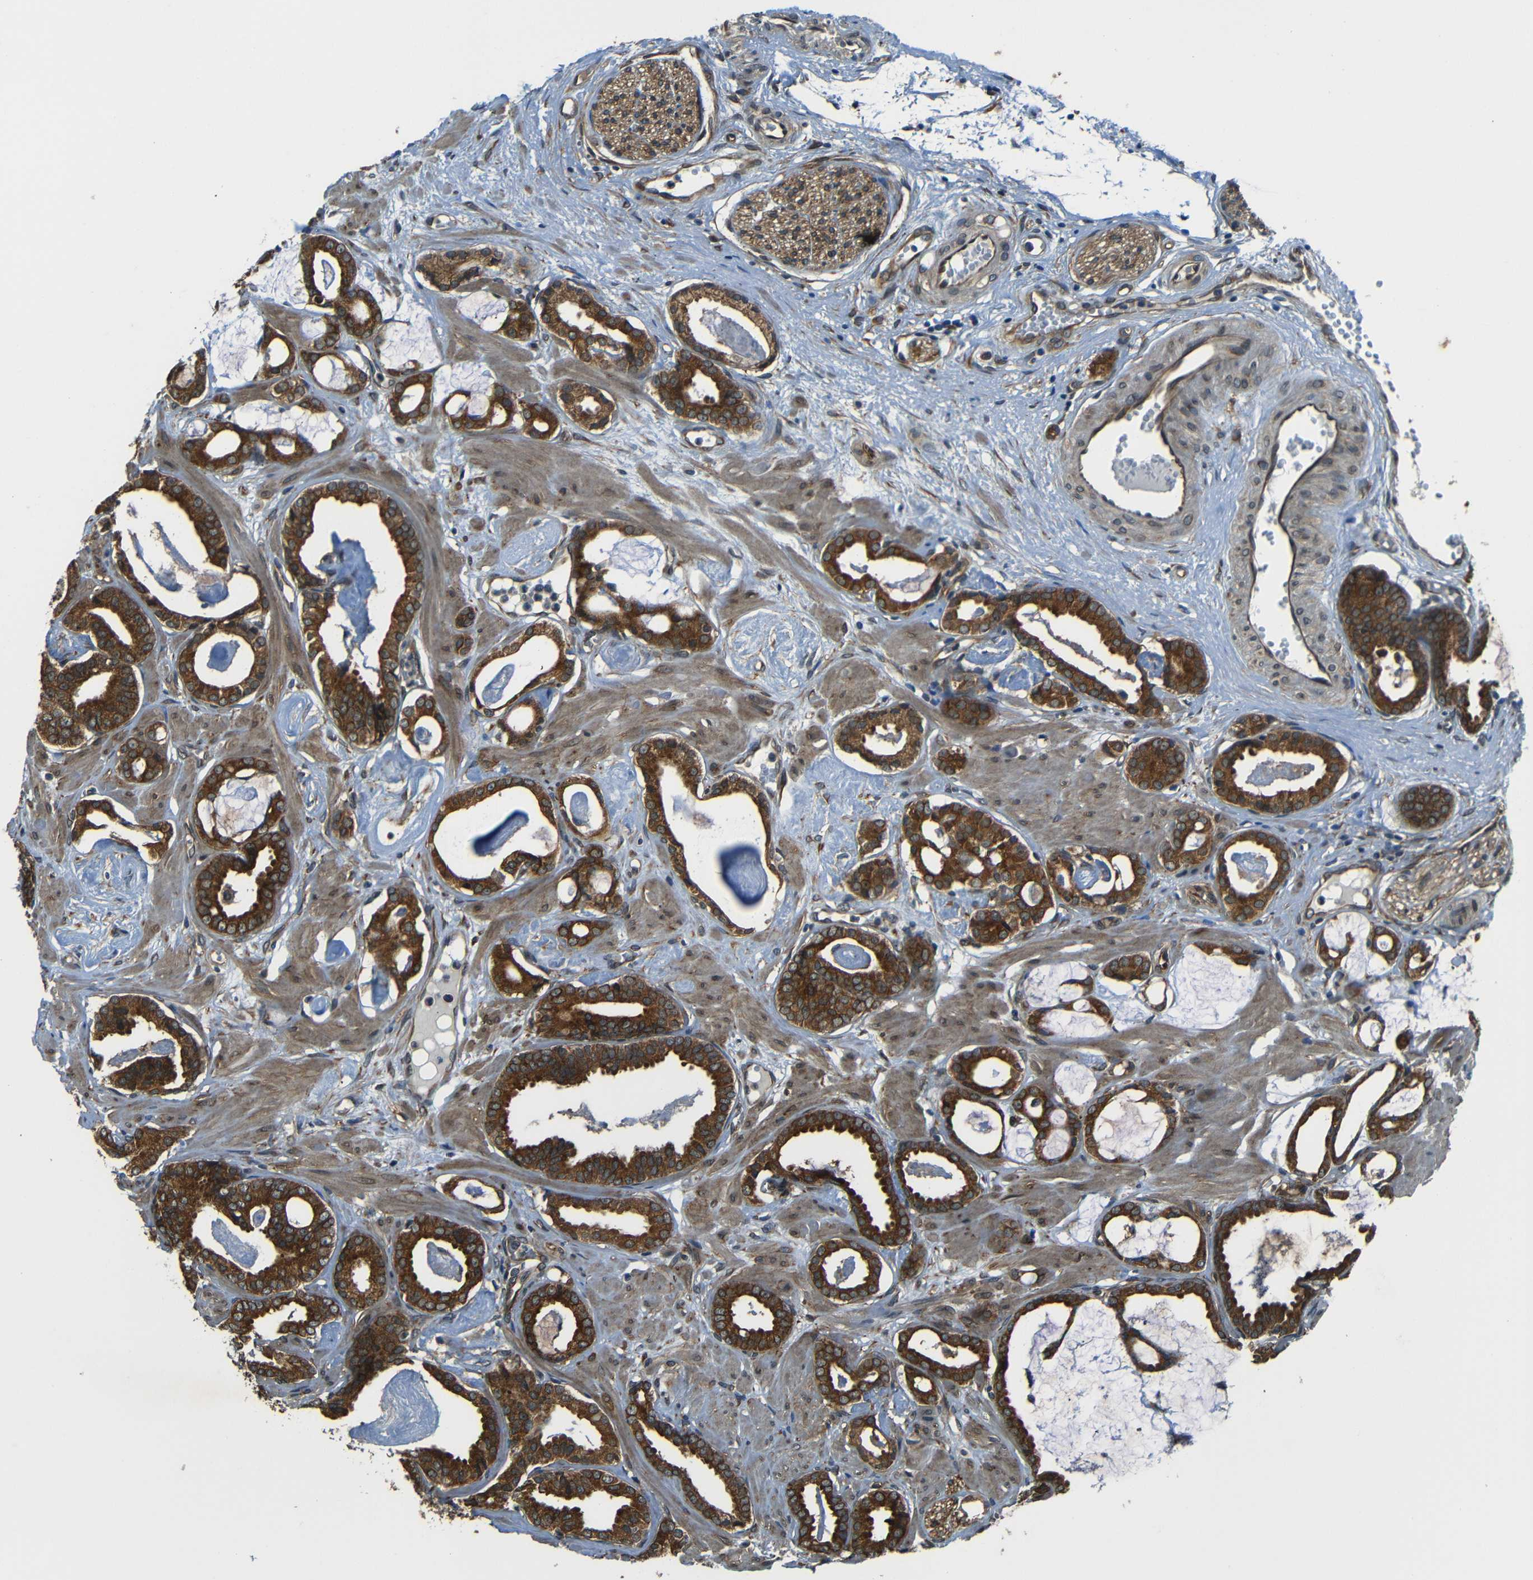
{"staining": {"intensity": "strong", "quantity": ">75%", "location": "cytoplasmic/membranous"}, "tissue": "prostate cancer", "cell_type": "Tumor cells", "image_type": "cancer", "snomed": [{"axis": "morphology", "description": "Adenocarcinoma, Low grade"}, {"axis": "topography", "description": "Prostate"}], "caption": "Prostate low-grade adenocarcinoma stained for a protein (brown) reveals strong cytoplasmic/membranous positive staining in approximately >75% of tumor cells.", "gene": "VAPB", "patient": {"sex": "male", "age": 53}}